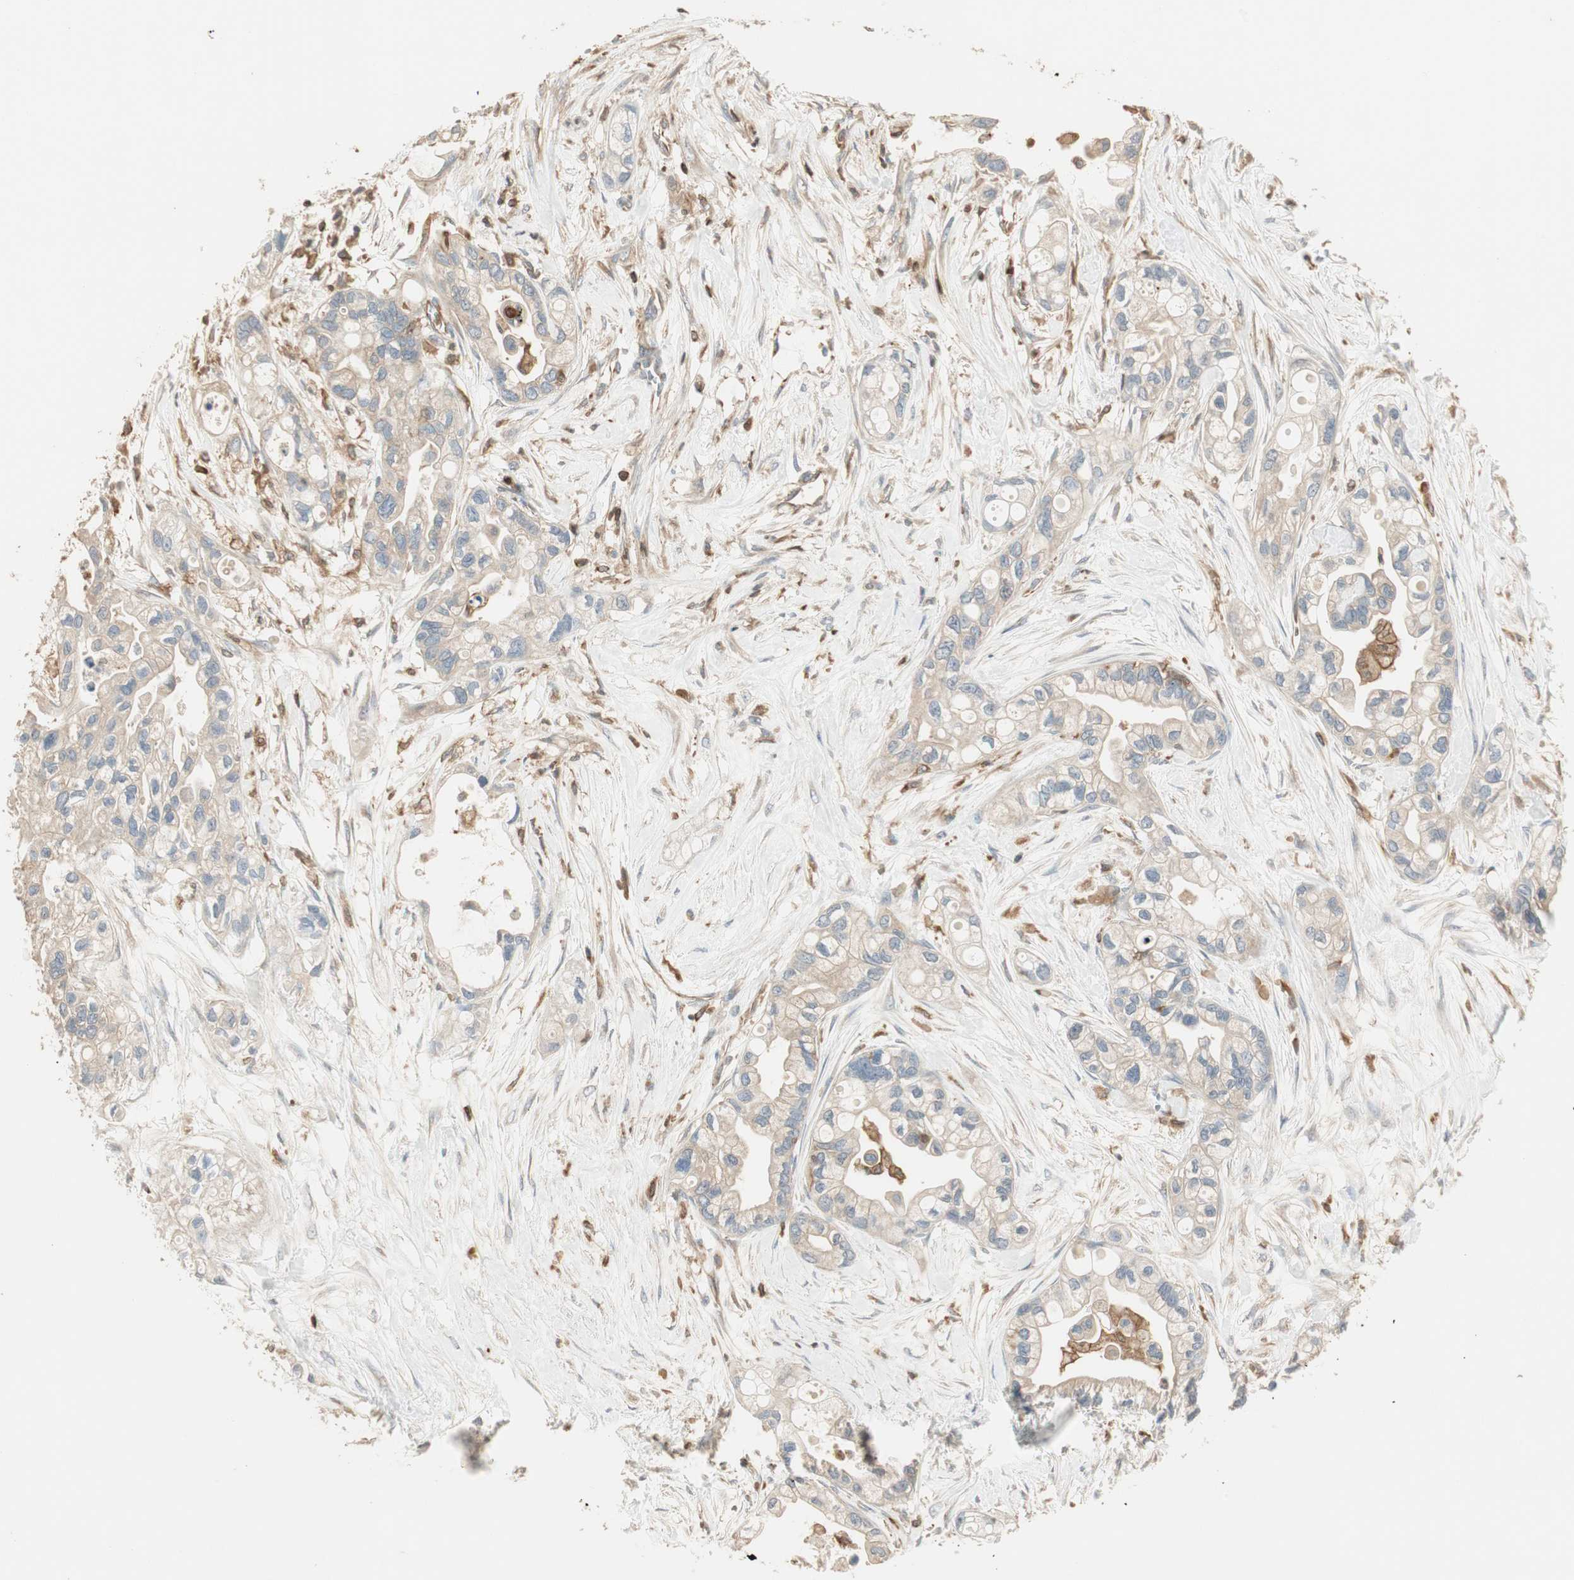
{"staining": {"intensity": "weak", "quantity": ">75%", "location": "cytoplasmic/membranous"}, "tissue": "pancreatic cancer", "cell_type": "Tumor cells", "image_type": "cancer", "snomed": [{"axis": "morphology", "description": "Adenocarcinoma, NOS"}, {"axis": "topography", "description": "Pancreas"}], "caption": "Immunohistochemical staining of pancreatic cancer demonstrates low levels of weak cytoplasmic/membranous protein staining in approximately >75% of tumor cells. The staining was performed using DAB, with brown indicating positive protein expression. Nuclei are stained blue with hematoxylin.", "gene": "CRLF3", "patient": {"sex": "female", "age": 77}}